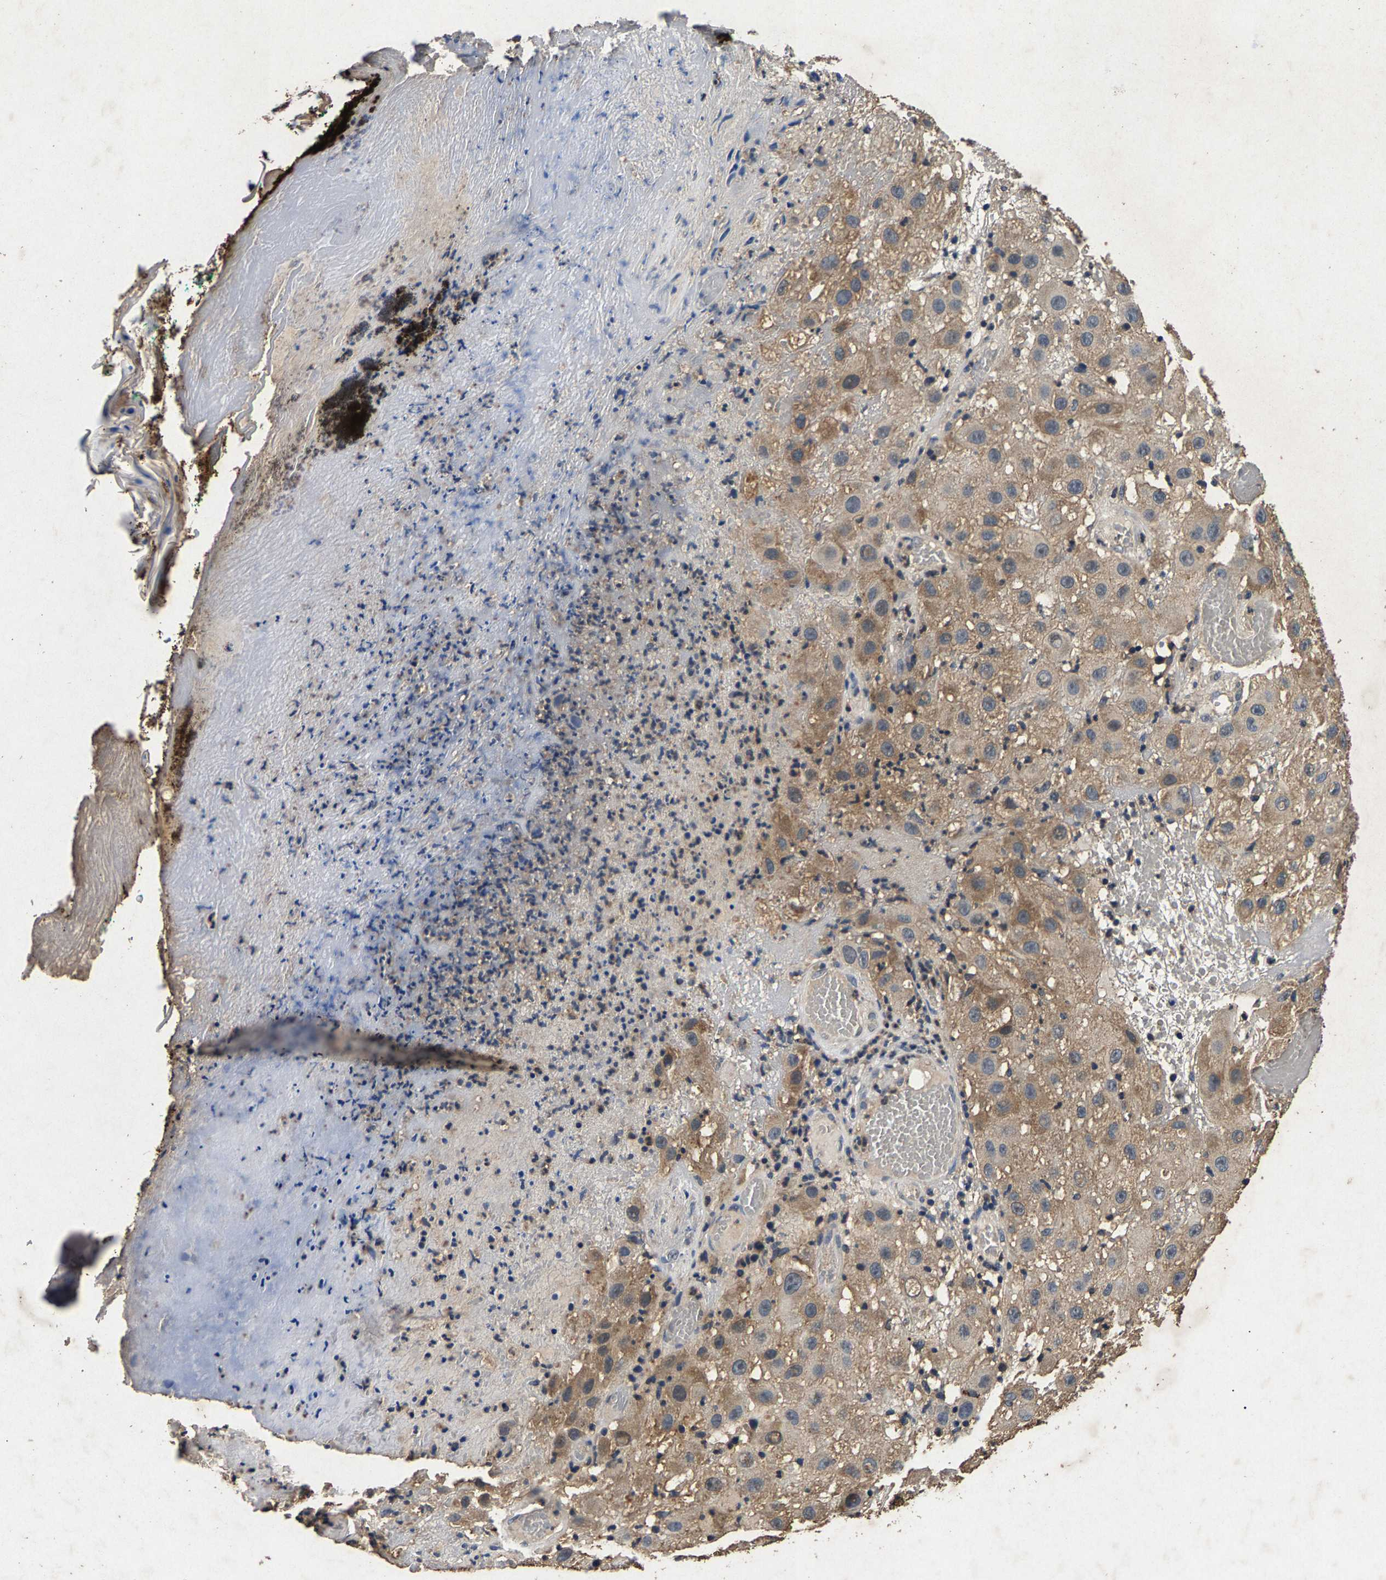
{"staining": {"intensity": "moderate", "quantity": "<25%", "location": "cytoplasmic/membranous"}, "tissue": "melanoma", "cell_type": "Tumor cells", "image_type": "cancer", "snomed": [{"axis": "morphology", "description": "Malignant melanoma, NOS"}, {"axis": "topography", "description": "Skin"}], "caption": "Moderate cytoplasmic/membranous staining for a protein is appreciated in about <25% of tumor cells of malignant melanoma using immunohistochemistry.", "gene": "PPP1CC", "patient": {"sex": "female", "age": 81}}